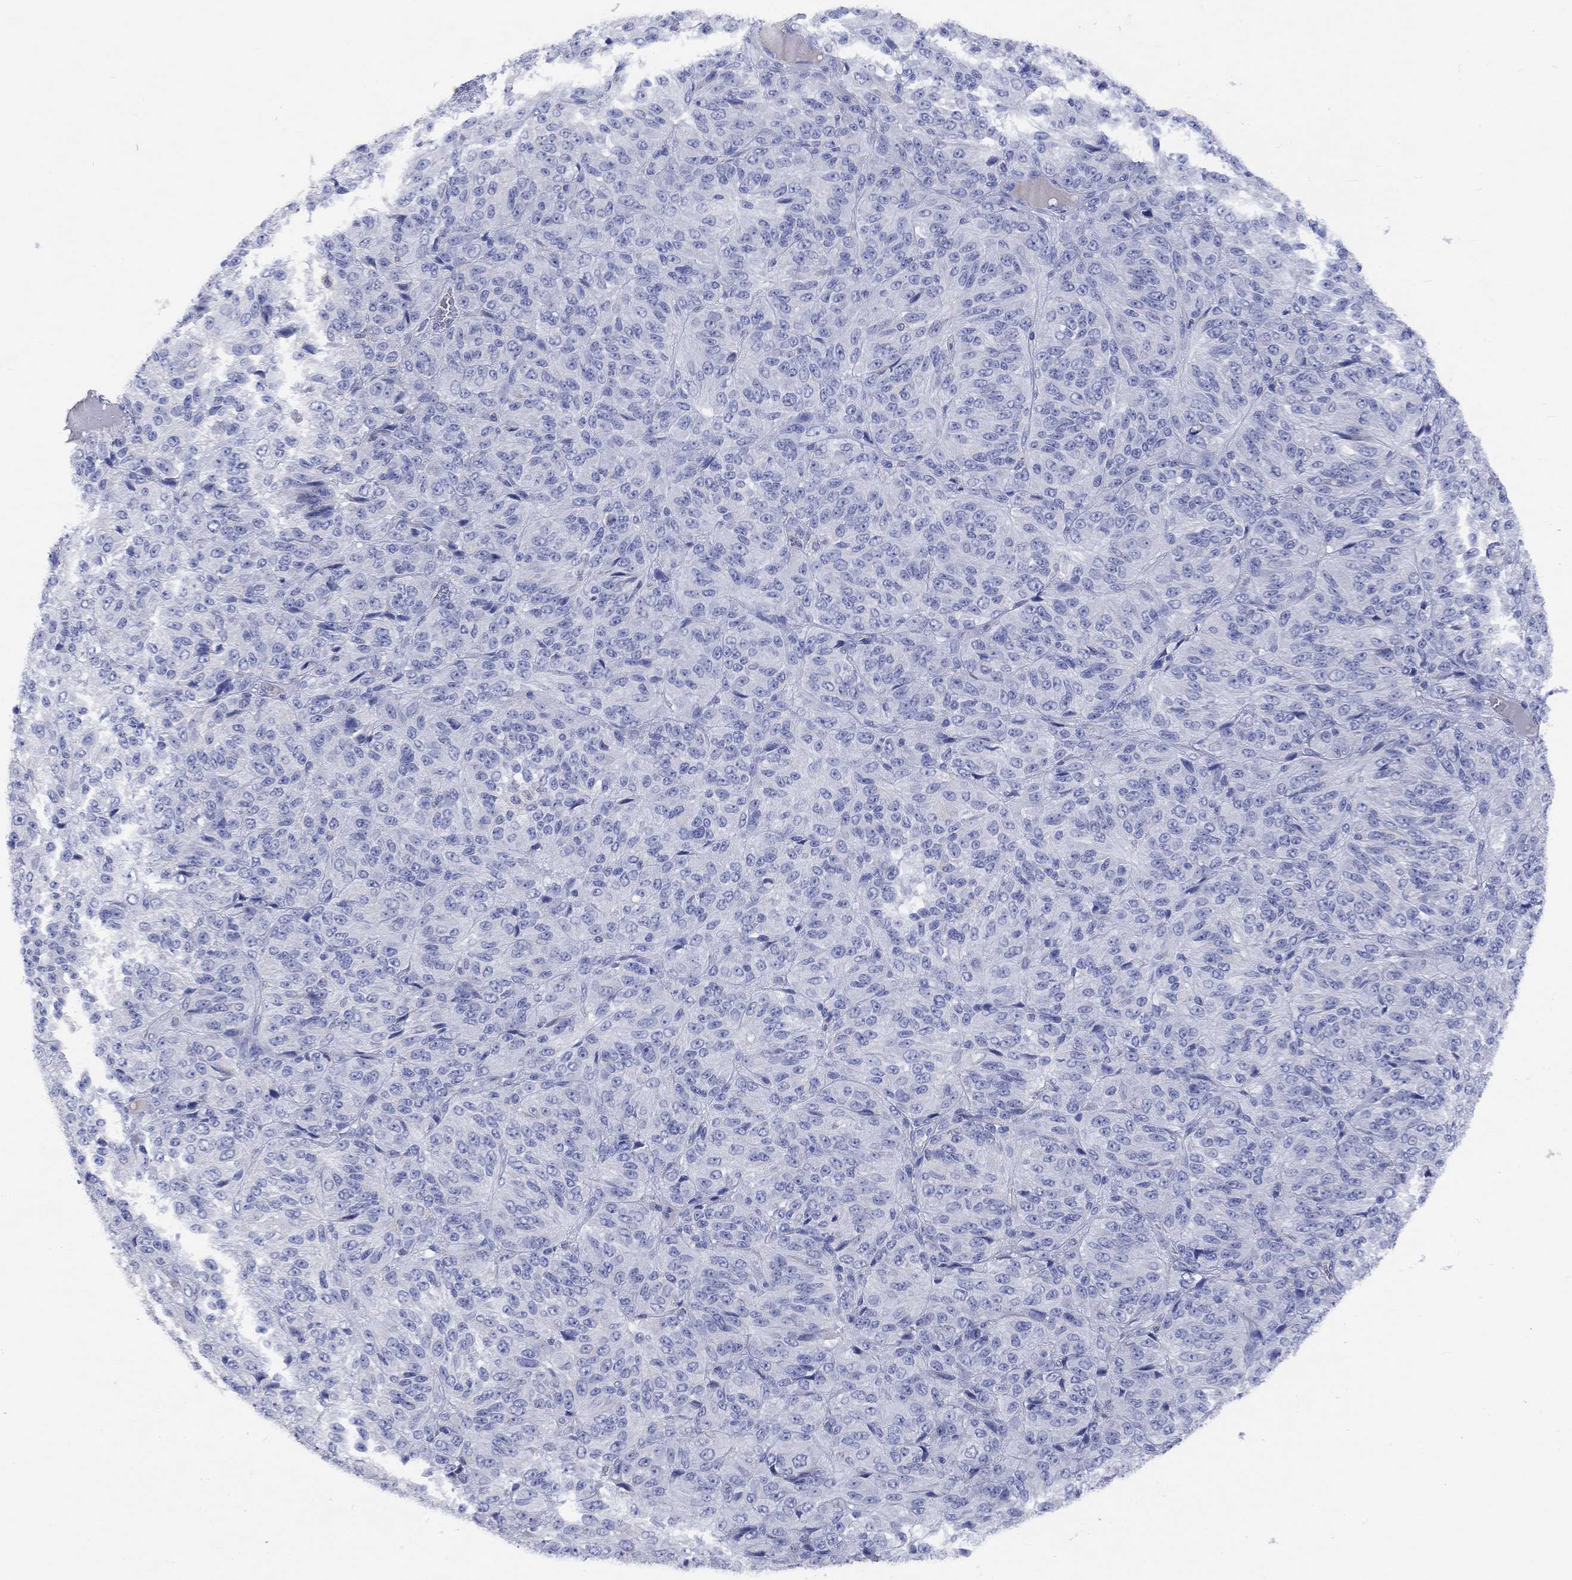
{"staining": {"intensity": "negative", "quantity": "none", "location": "none"}, "tissue": "melanoma", "cell_type": "Tumor cells", "image_type": "cancer", "snomed": [{"axis": "morphology", "description": "Malignant melanoma, Metastatic site"}, {"axis": "topography", "description": "Brain"}], "caption": "A micrograph of human malignant melanoma (metastatic site) is negative for staining in tumor cells.", "gene": "GCM1", "patient": {"sex": "female", "age": 56}}